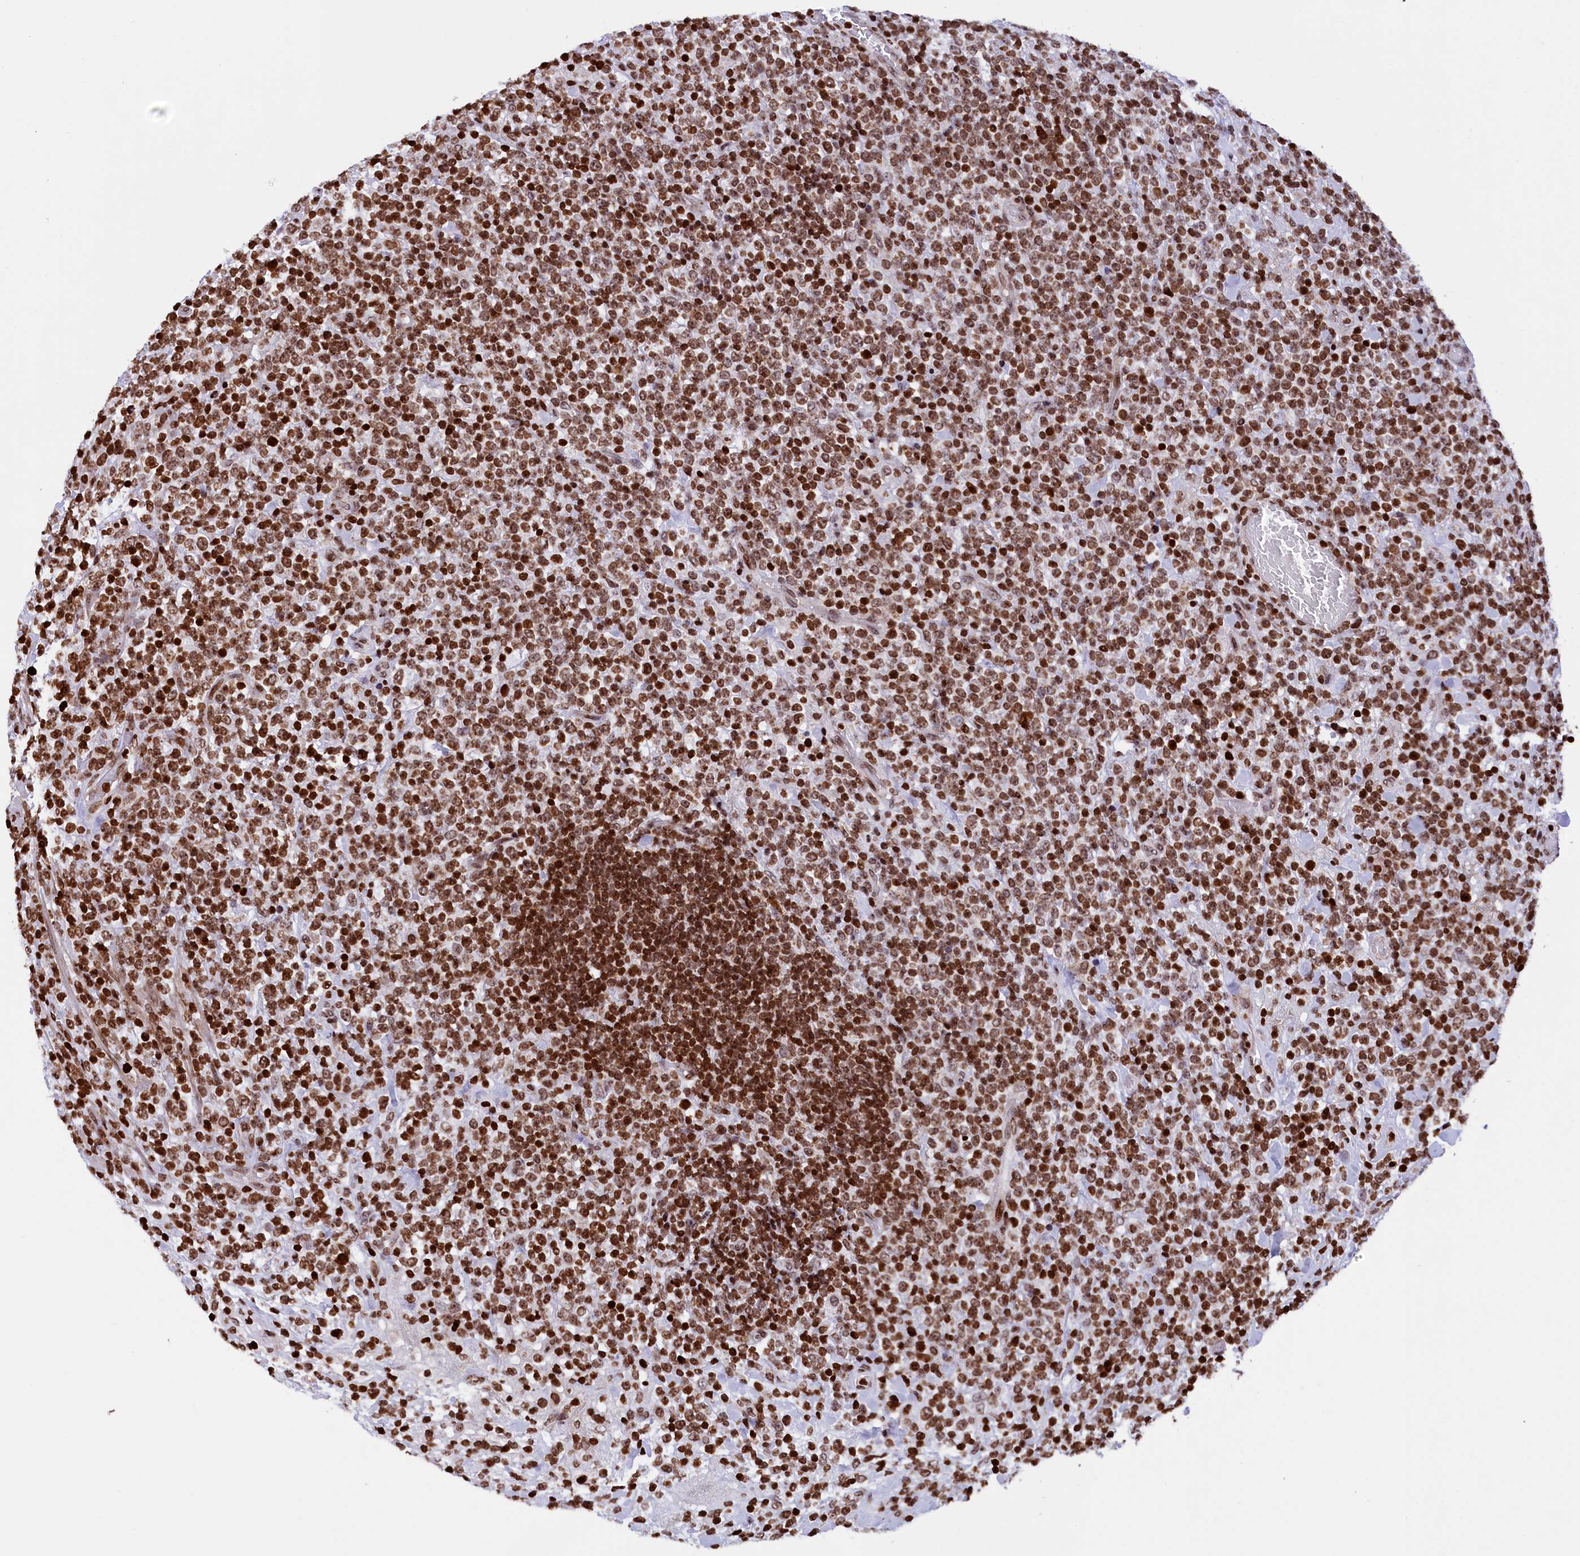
{"staining": {"intensity": "strong", "quantity": ">75%", "location": "nuclear"}, "tissue": "lymphoma", "cell_type": "Tumor cells", "image_type": "cancer", "snomed": [{"axis": "morphology", "description": "Malignant lymphoma, non-Hodgkin's type, High grade"}, {"axis": "topography", "description": "Colon"}], "caption": "Protein staining shows strong nuclear staining in about >75% of tumor cells in lymphoma. (DAB (3,3'-diaminobenzidine) = brown stain, brightfield microscopy at high magnification).", "gene": "TIMM29", "patient": {"sex": "female", "age": 53}}